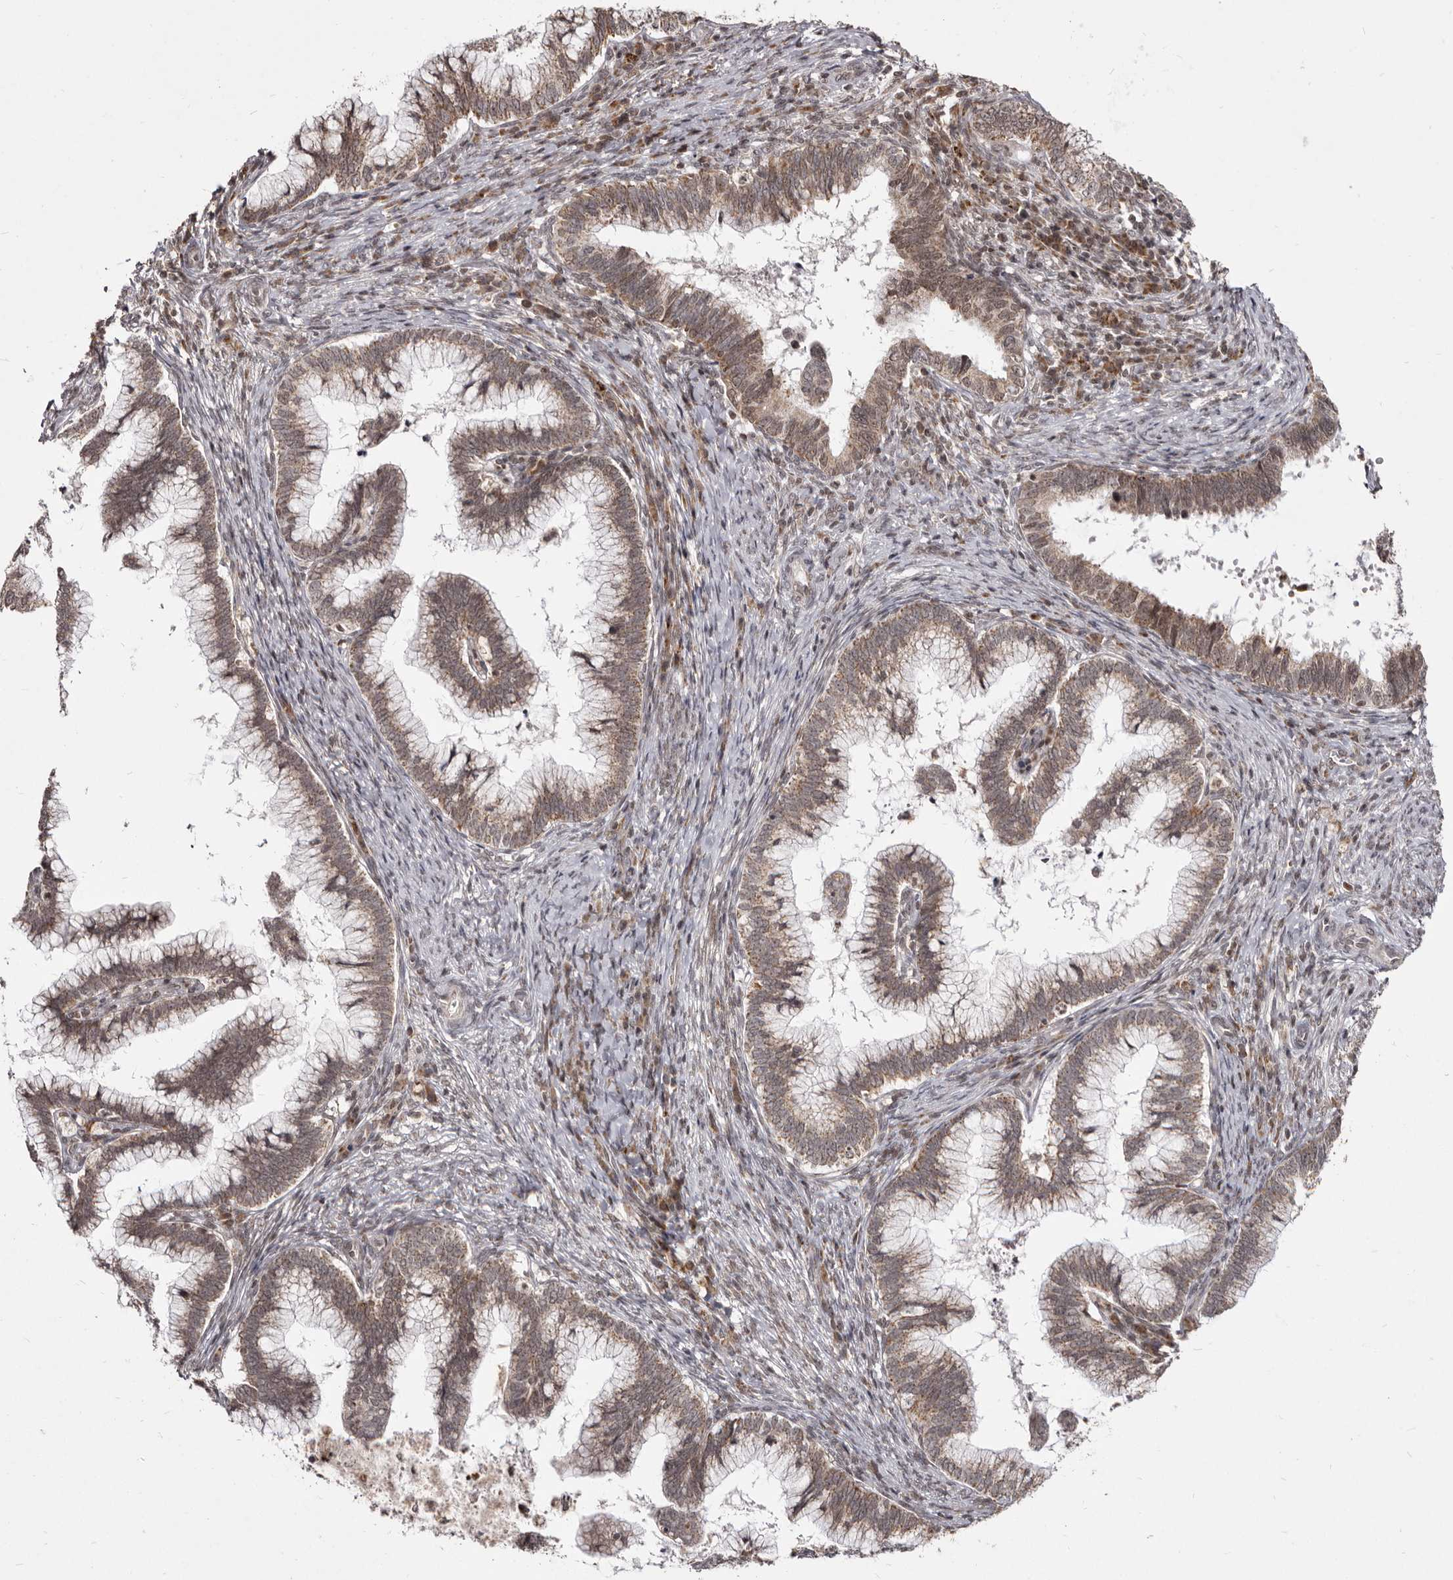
{"staining": {"intensity": "moderate", "quantity": ">75%", "location": "cytoplasmic/membranous"}, "tissue": "cervical cancer", "cell_type": "Tumor cells", "image_type": "cancer", "snomed": [{"axis": "morphology", "description": "Adenocarcinoma, NOS"}, {"axis": "topography", "description": "Cervix"}], "caption": "The photomicrograph demonstrates staining of cervical cancer (adenocarcinoma), revealing moderate cytoplasmic/membranous protein staining (brown color) within tumor cells.", "gene": "THUMPD1", "patient": {"sex": "female", "age": 36}}